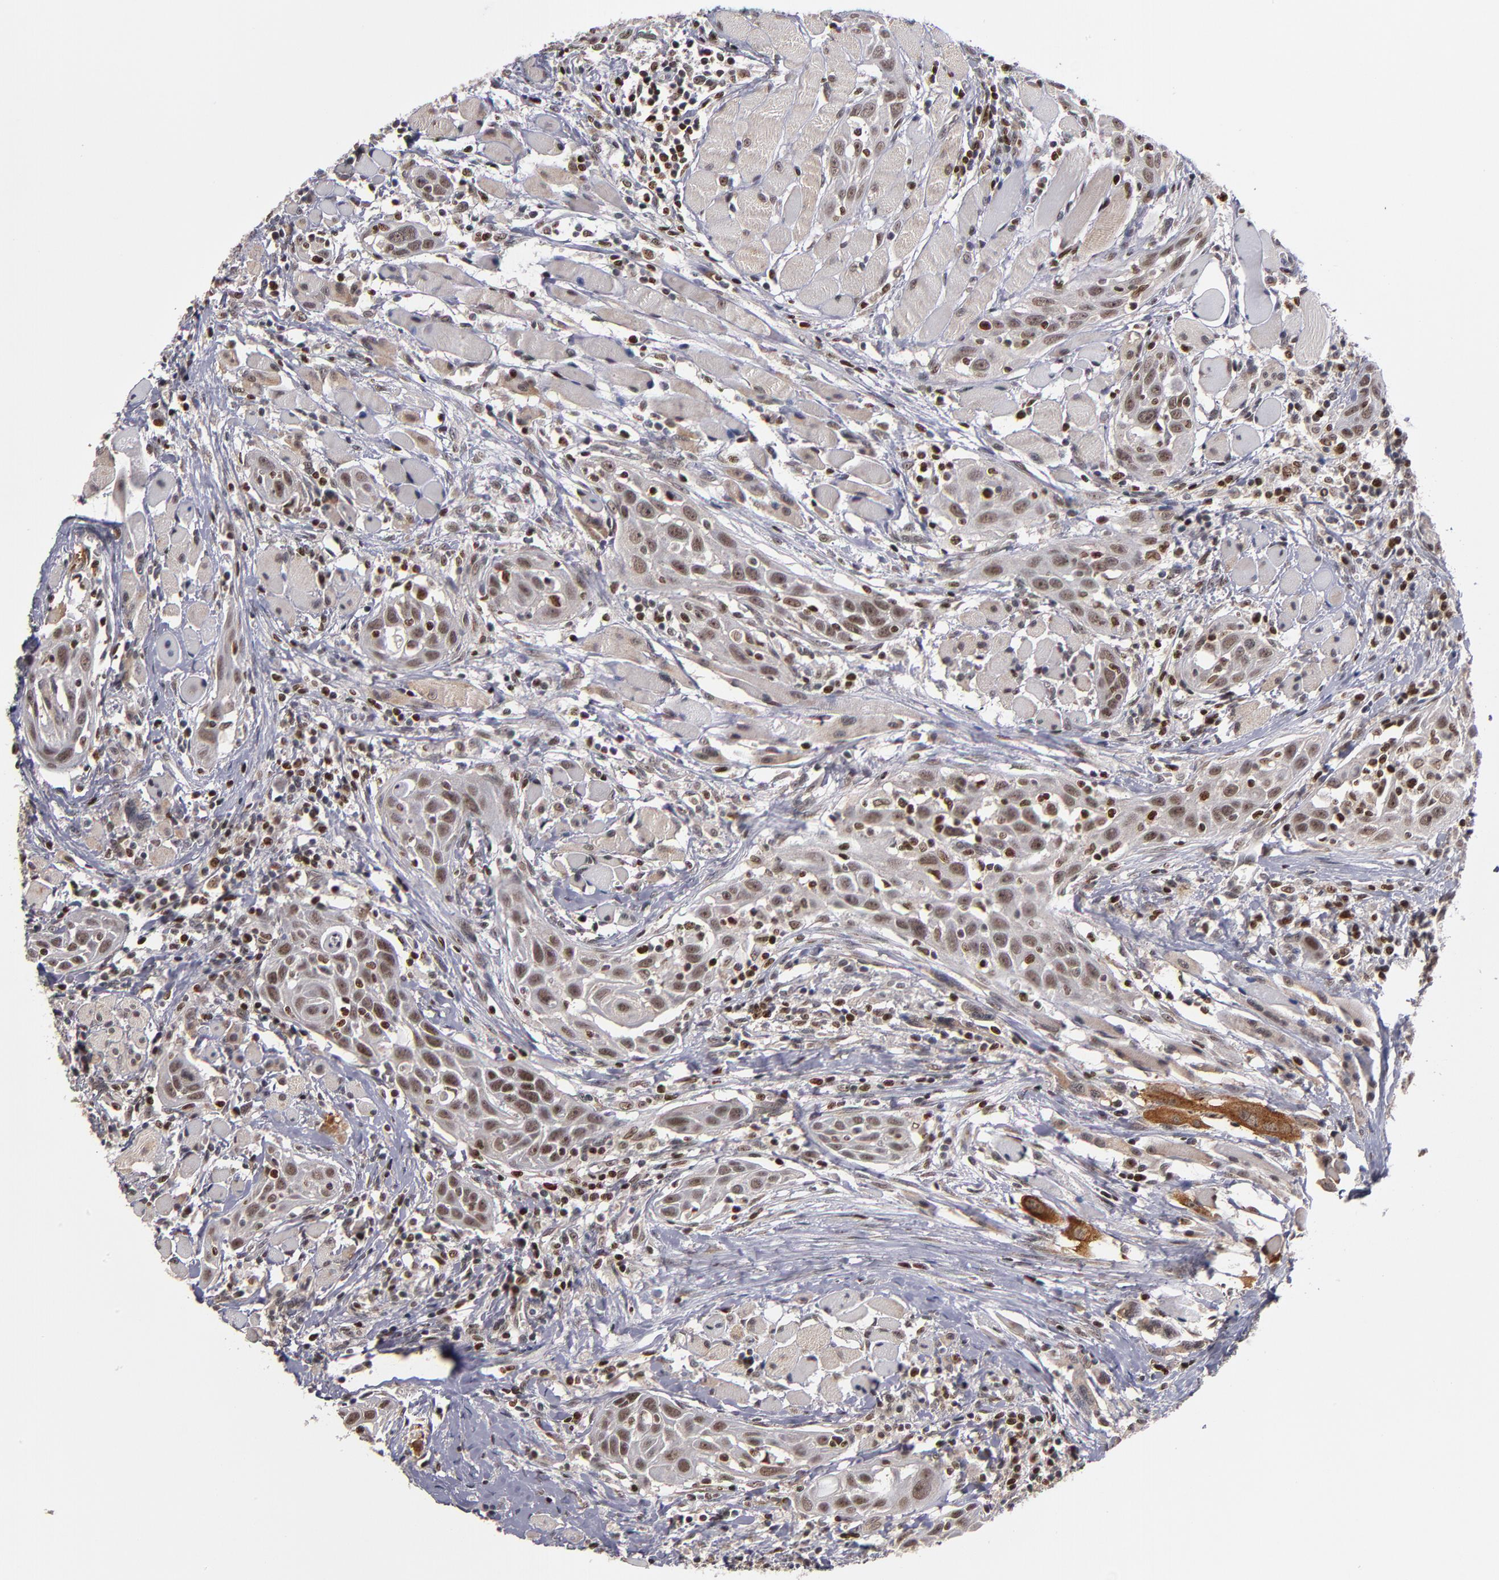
{"staining": {"intensity": "moderate", "quantity": ">75%", "location": "nuclear"}, "tissue": "head and neck cancer", "cell_type": "Tumor cells", "image_type": "cancer", "snomed": [{"axis": "morphology", "description": "Squamous cell carcinoma, NOS"}, {"axis": "topography", "description": "Oral tissue"}, {"axis": "topography", "description": "Head-Neck"}], "caption": "Moderate nuclear positivity is seen in about >75% of tumor cells in head and neck squamous cell carcinoma.", "gene": "KDM6A", "patient": {"sex": "female", "age": 50}}